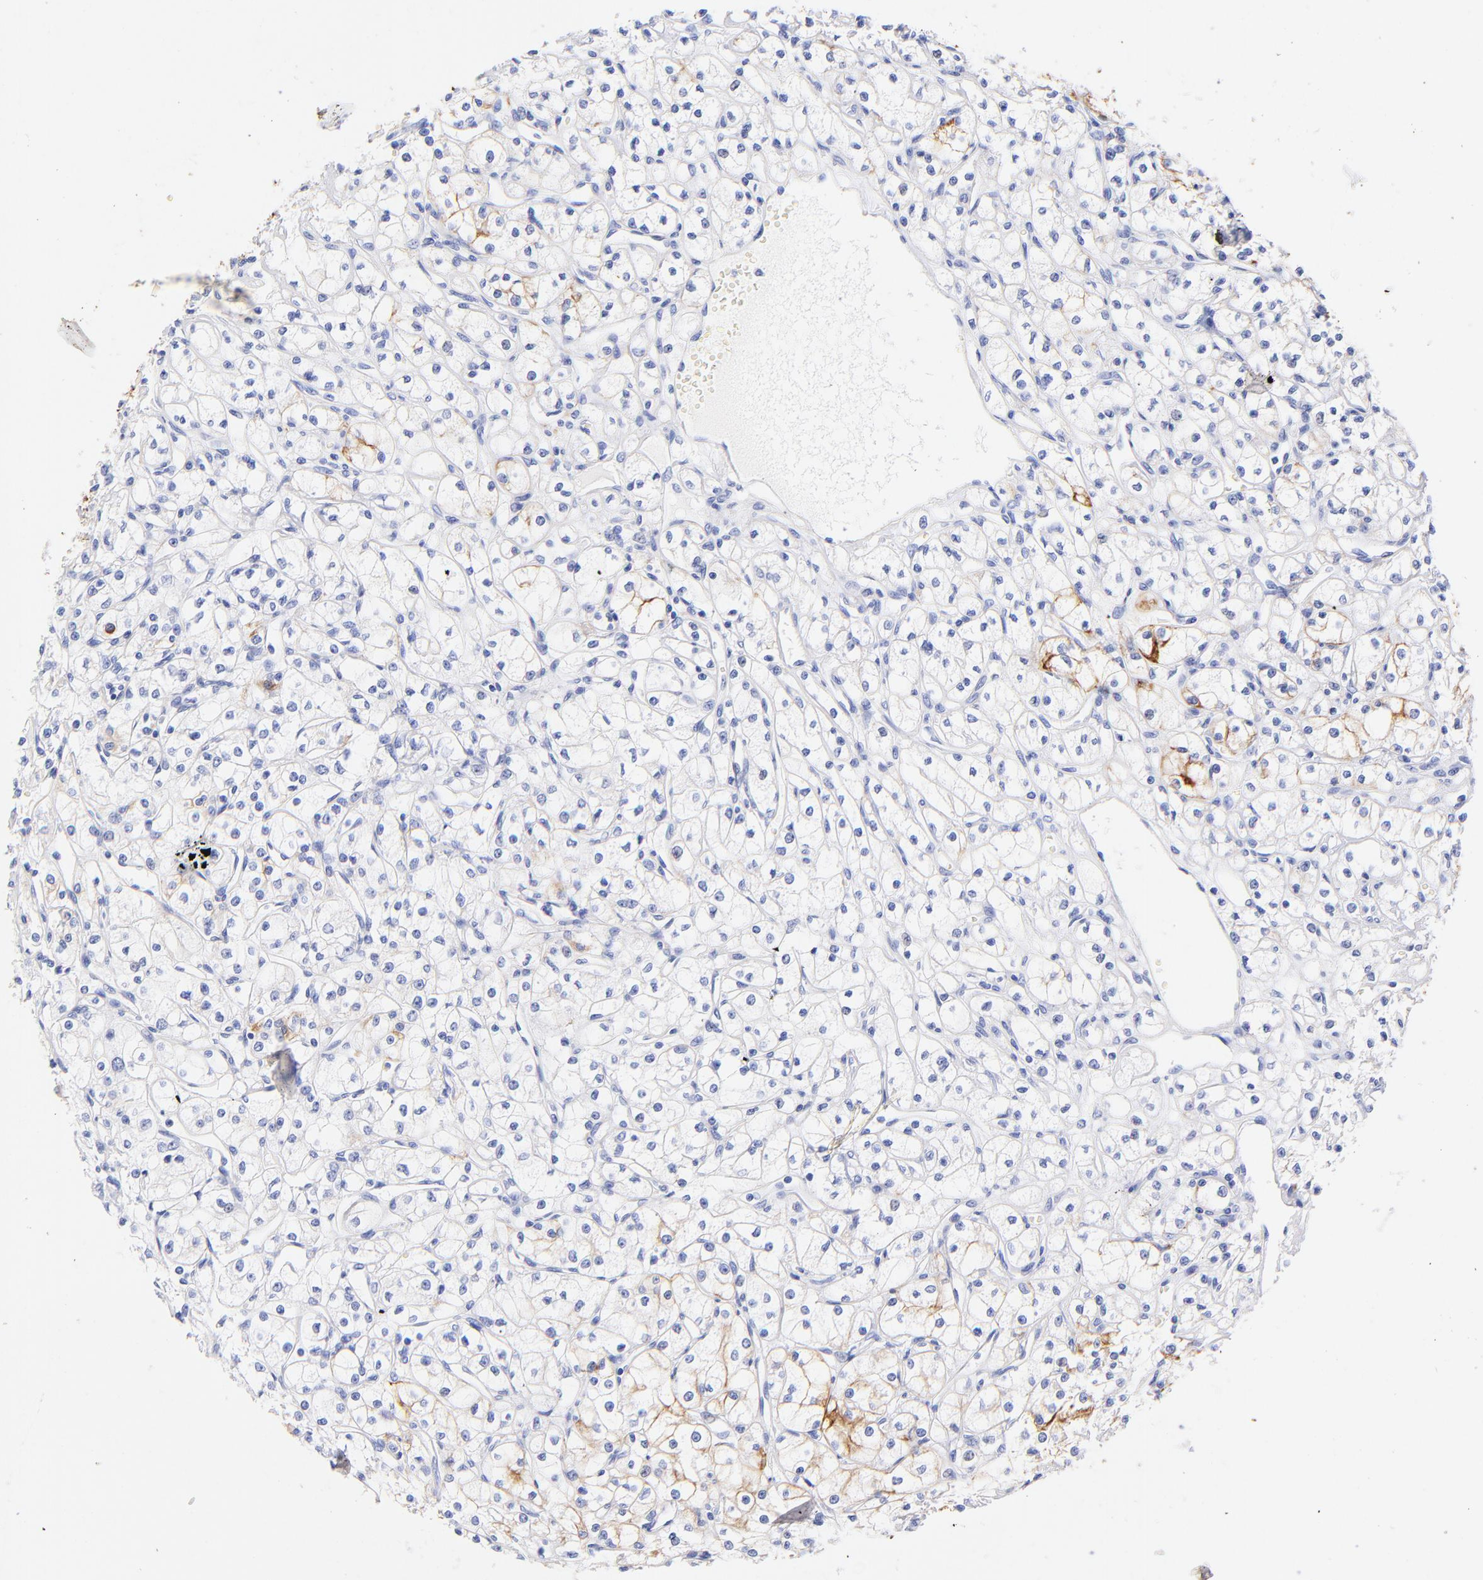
{"staining": {"intensity": "moderate", "quantity": "<25%", "location": "cytoplasmic/membranous"}, "tissue": "renal cancer", "cell_type": "Tumor cells", "image_type": "cancer", "snomed": [{"axis": "morphology", "description": "Adenocarcinoma, NOS"}, {"axis": "topography", "description": "Kidney"}], "caption": "A histopathology image showing moderate cytoplasmic/membranous positivity in approximately <25% of tumor cells in renal adenocarcinoma, as visualized by brown immunohistochemical staining.", "gene": "KRT19", "patient": {"sex": "male", "age": 61}}